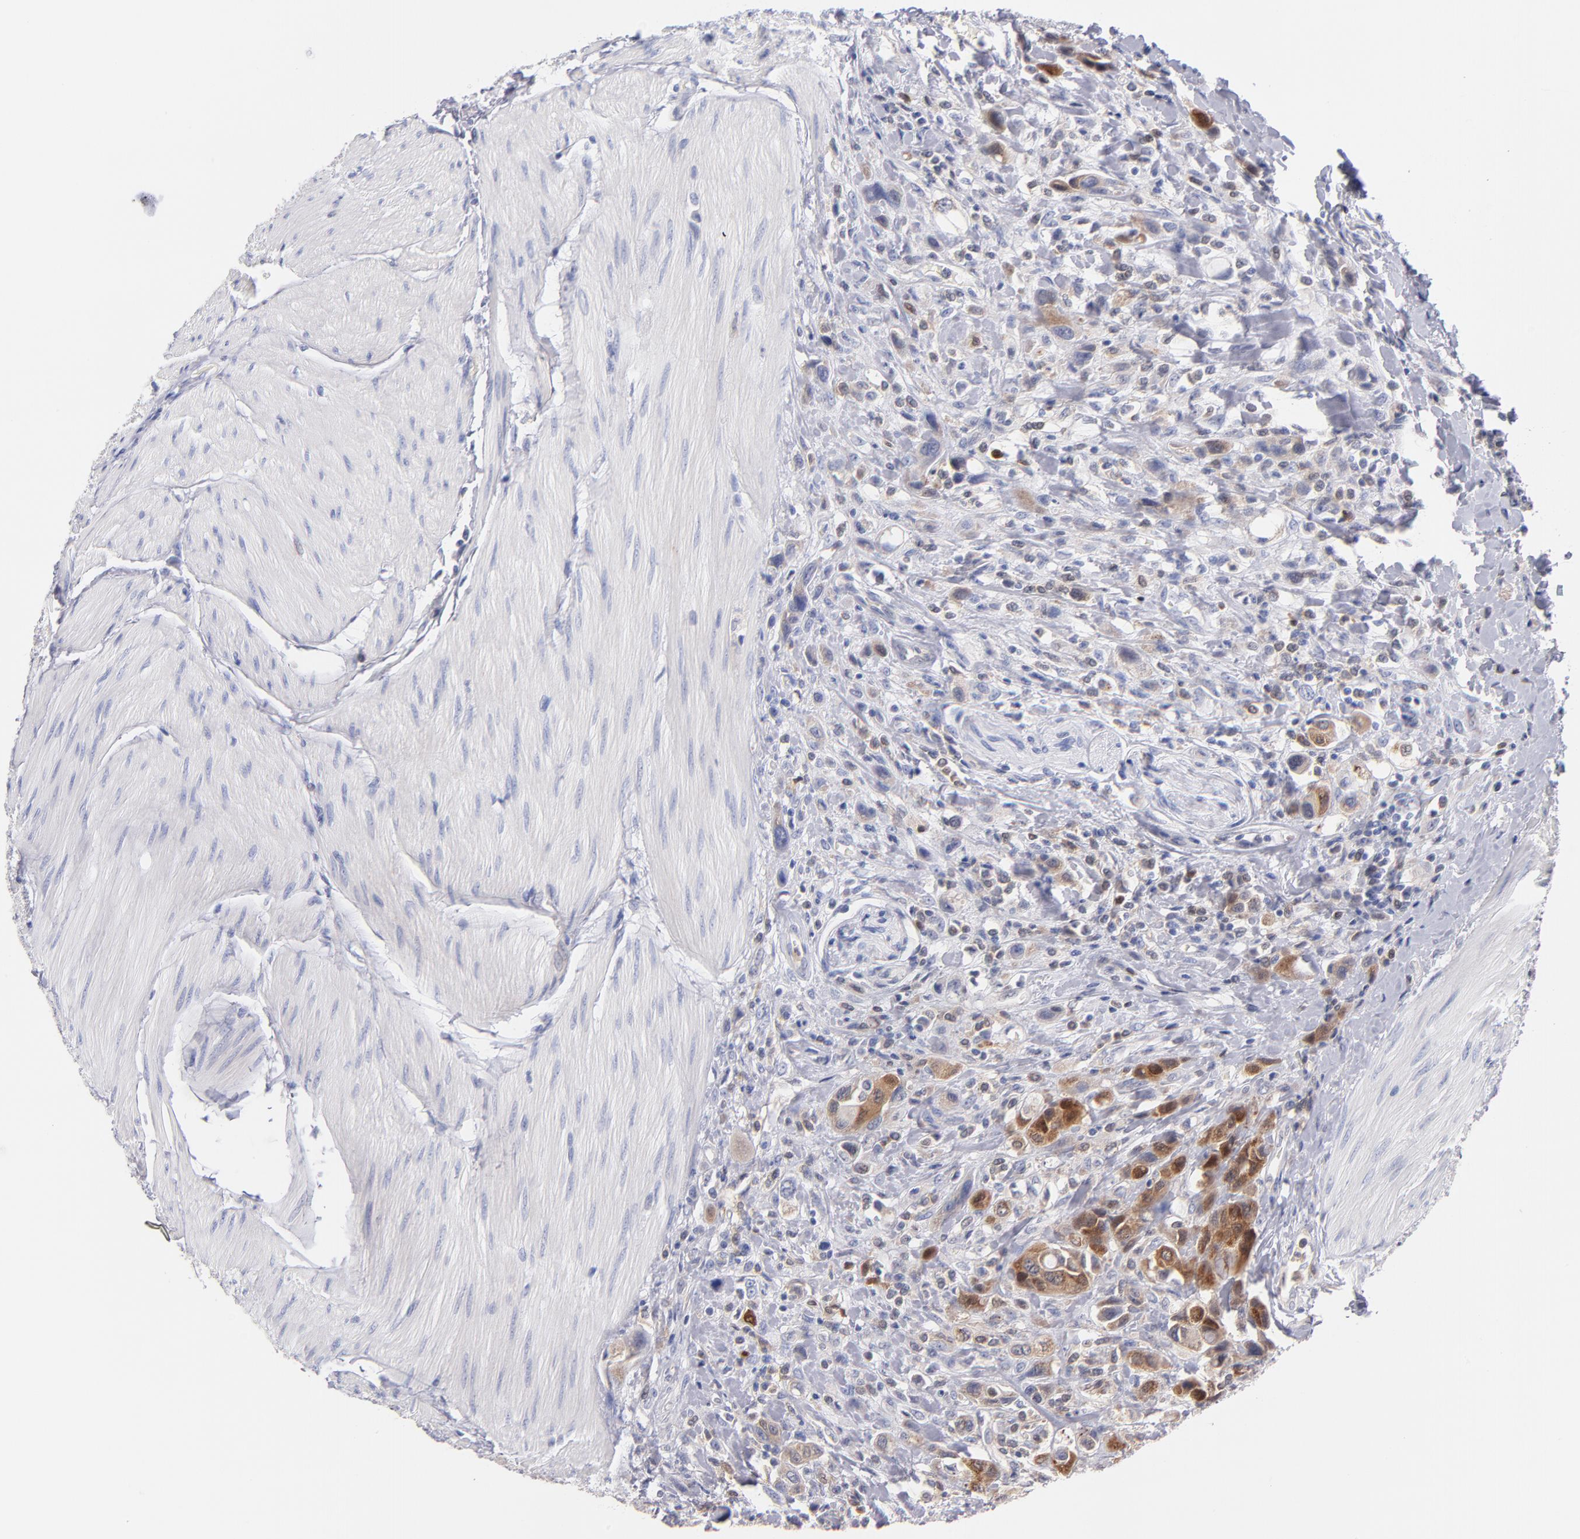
{"staining": {"intensity": "moderate", "quantity": "25%-75%", "location": "cytoplasmic/membranous"}, "tissue": "urothelial cancer", "cell_type": "Tumor cells", "image_type": "cancer", "snomed": [{"axis": "morphology", "description": "Urothelial carcinoma, High grade"}, {"axis": "topography", "description": "Urinary bladder"}], "caption": "The micrograph shows staining of urothelial cancer, revealing moderate cytoplasmic/membranous protein positivity (brown color) within tumor cells.", "gene": "BID", "patient": {"sex": "male", "age": 50}}